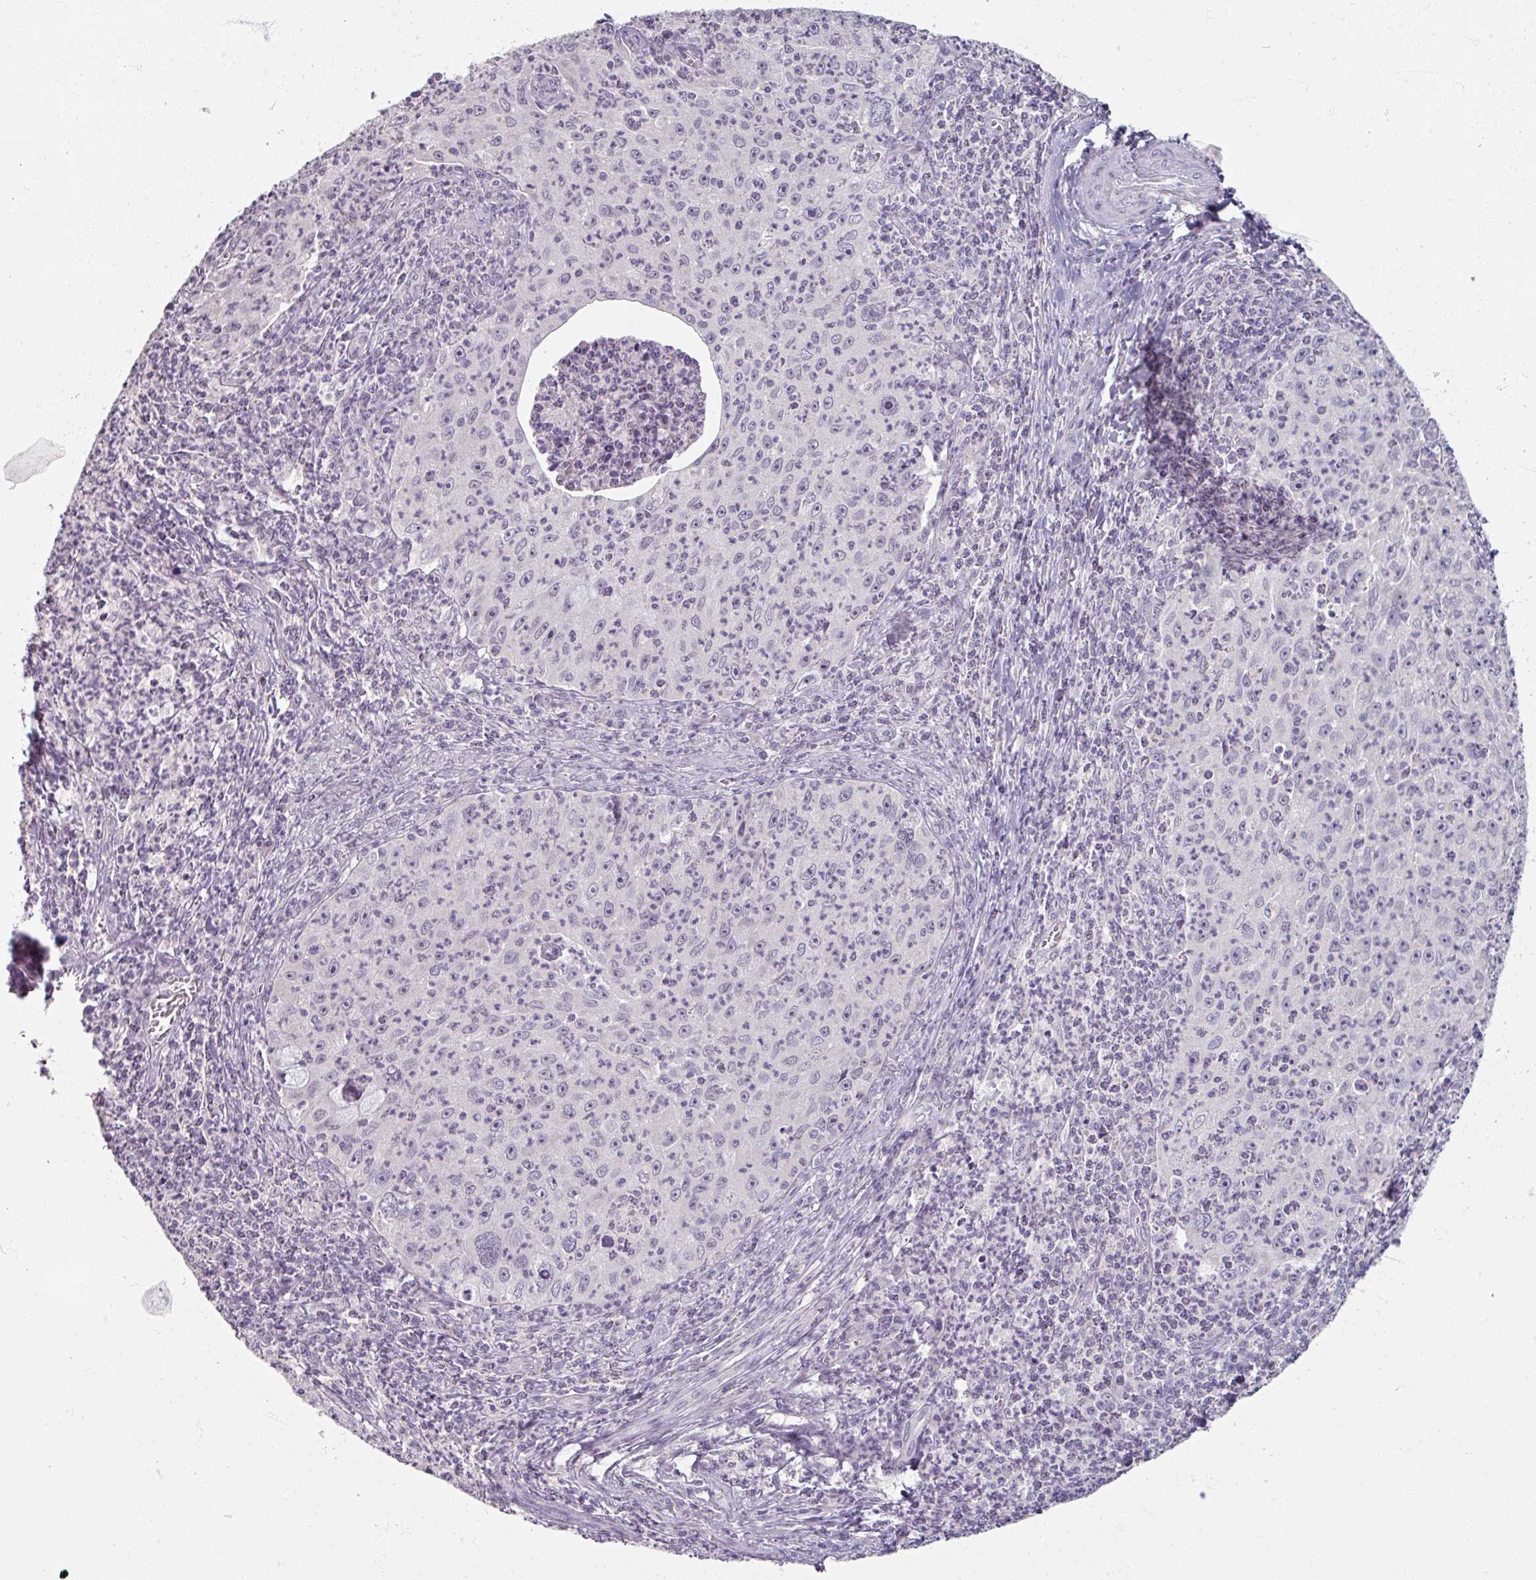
{"staining": {"intensity": "negative", "quantity": "none", "location": "none"}, "tissue": "cervical cancer", "cell_type": "Tumor cells", "image_type": "cancer", "snomed": [{"axis": "morphology", "description": "Squamous cell carcinoma, NOS"}, {"axis": "topography", "description": "Cervix"}], "caption": "High power microscopy micrograph of an immunohistochemistry histopathology image of cervical cancer, revealing no significant expression in tumor cells.", "gene": "SOX11", "patient": {"sex": "female", "age": 30}}